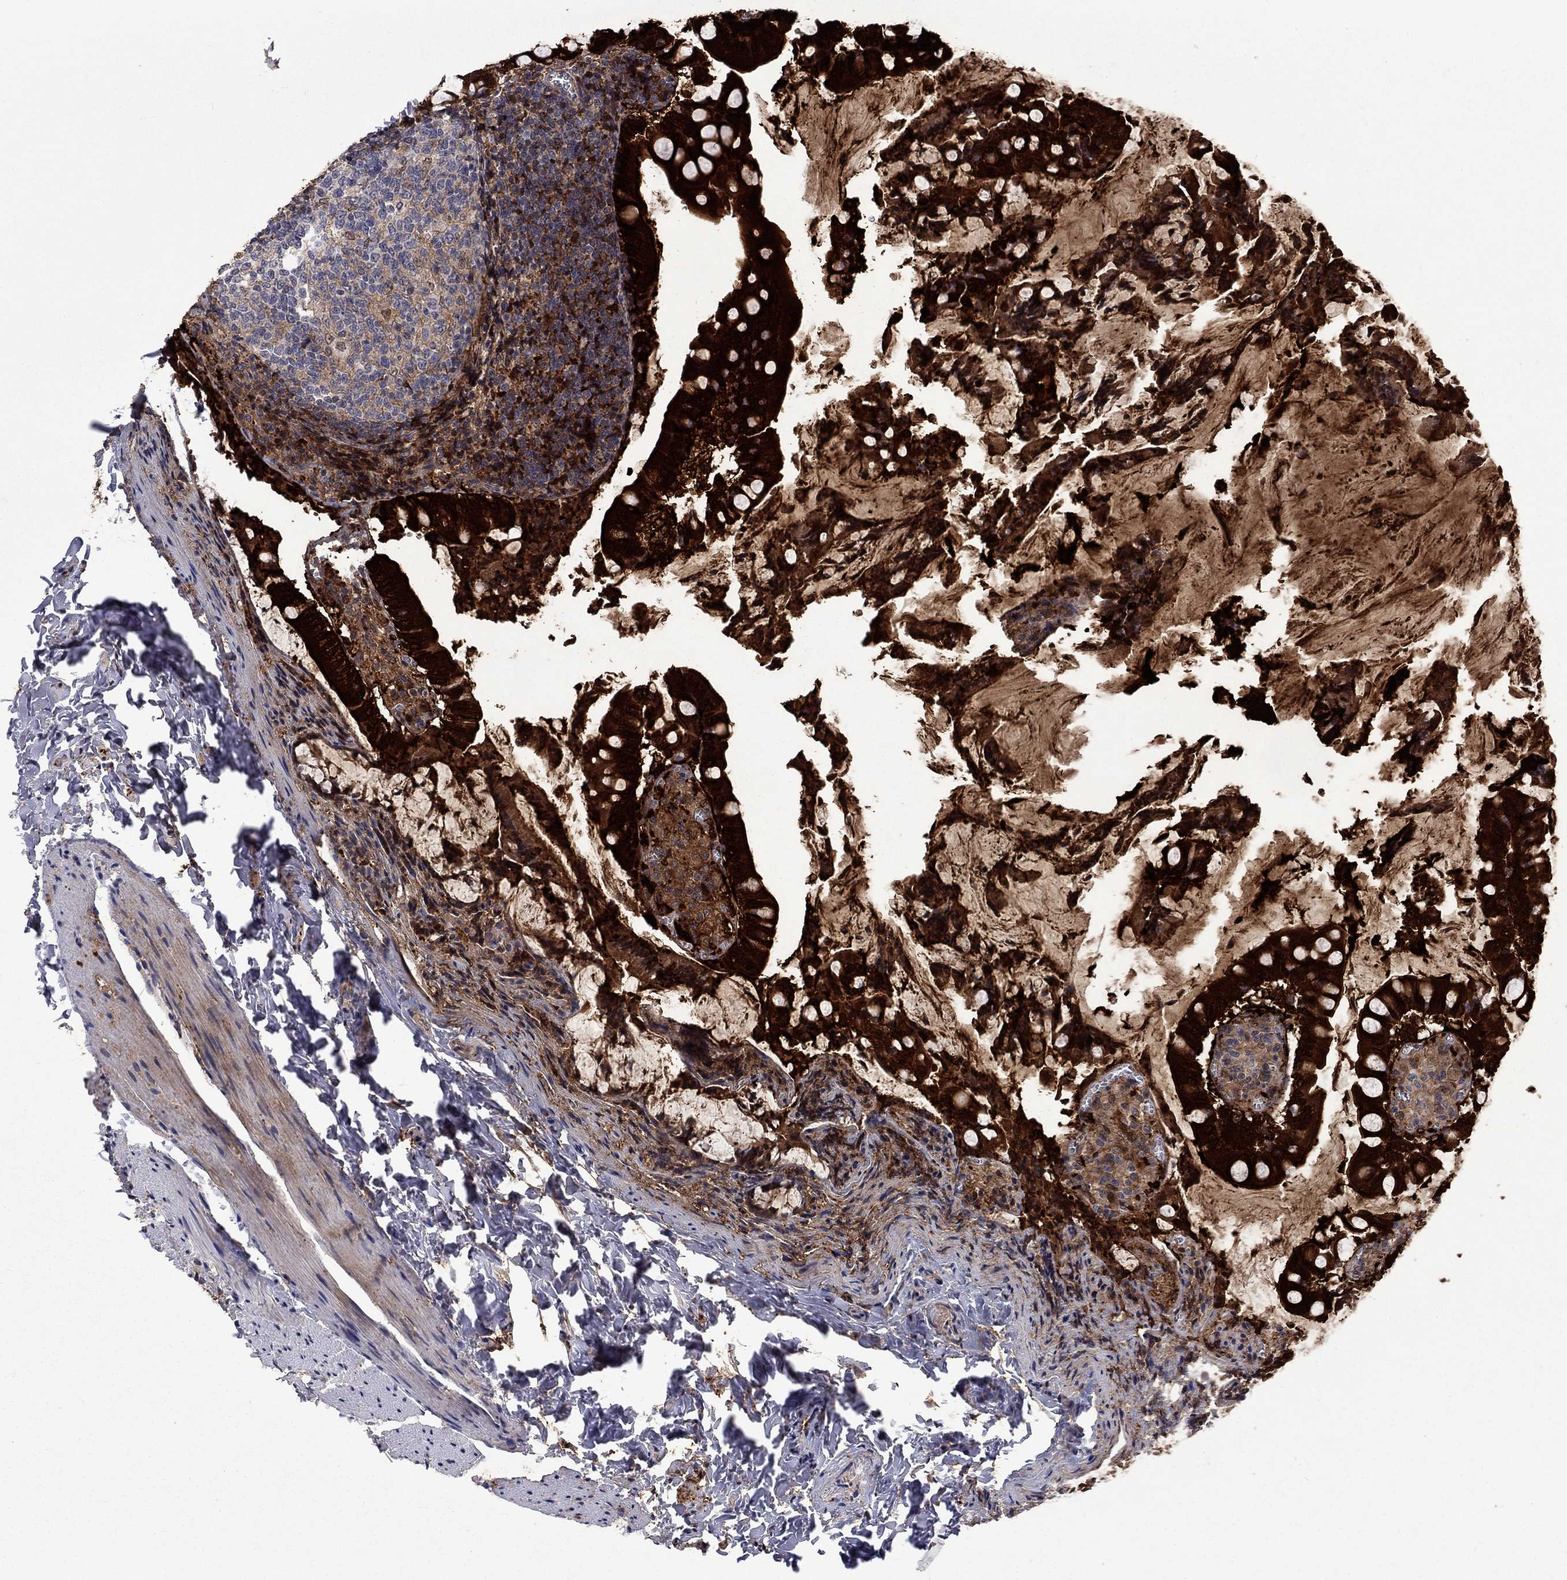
{"staining": {"intensity": "strong", "quantity": ">75%", "location": "cytoplasmic/membranous"}, "tissue": "small intestine", "cell_type": "Glandular cells", "image_type": "normal", "snomed": [{"axis": "morphology", "description": "Normal tissue, NOS"}, {"axis": "topography", "description": "Small intestine"}], "caption": "A brown stain shows strong cytoplasmic/membranous positivity of a protein in glandular cells of unremarkable human small intestine.", "gene": "CBR1", "patient": {"sex": "female", "age": 56}}